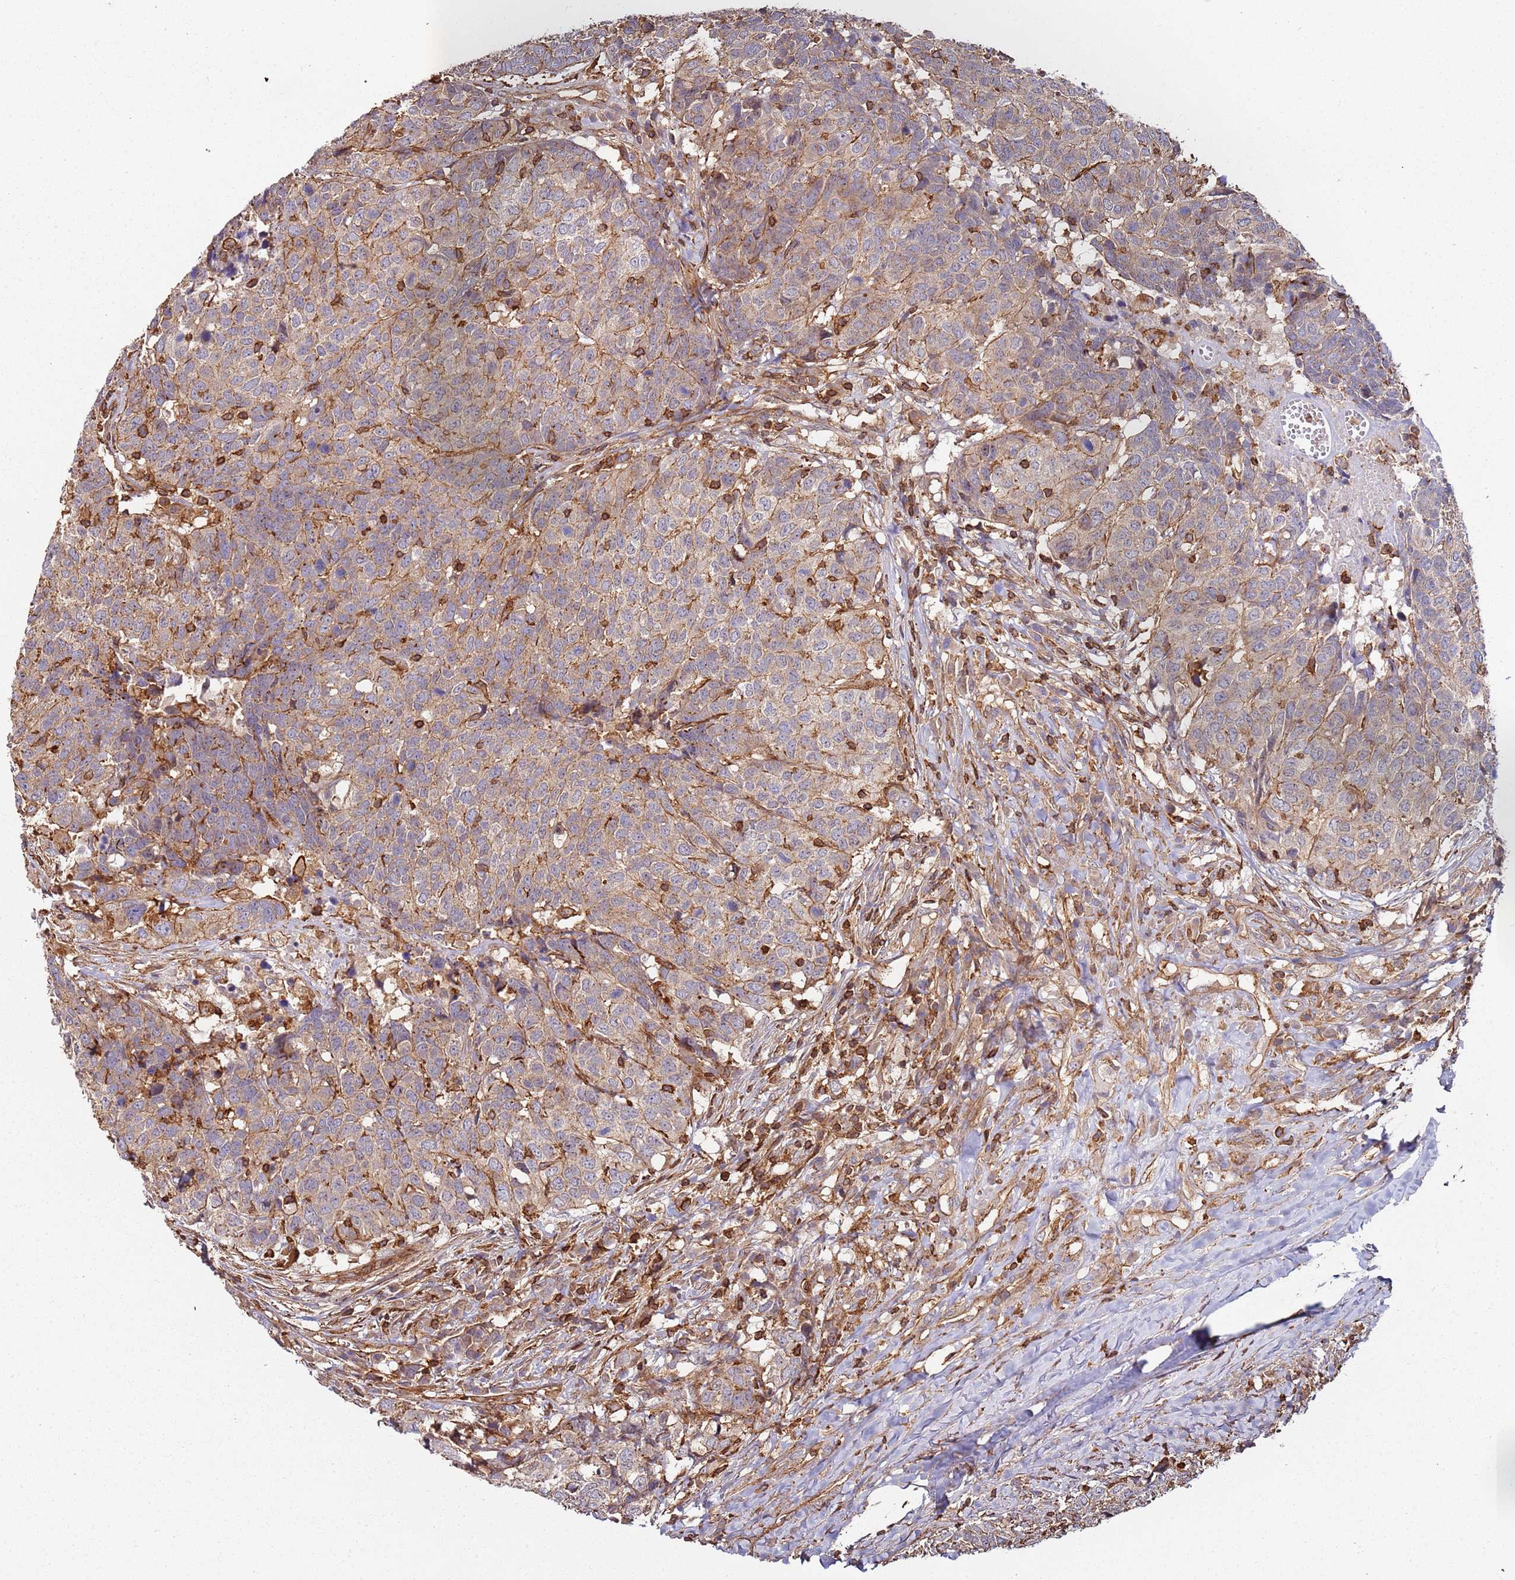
{"staining": {"intensity": "weak", "quantity": "25%-75%", "location": "cytoplasmic/membranous"}, "tissue": "head and neck cancer", "cell_type": "Tumor cells", "image_type": "cancer", "snomed": [{"axis": "morphology", "description": "Normal tissue, NOS"}, {"axis": "morphology", "description": "Squamous cell carcinoma, NOS"}, {"axis": "topography", "description": "Skeletal muscle"}, {"axis": "topography", "description": "Vascular tissue"}, {"axis": "topography", "description": "Peripheral nerve tissue"}, {"axis": "topography", "description": "Head-Neck"}], "caption": "Immunohistochemical staining of human squamous cell carcinoma (head and neck) shows low levels of weak cytoplasmic/membranous positivity in about 25%-75% of tumor cells. The staining was performed using DAB, with brown indicating positive protein expression. Nuclei are stained blue with hematoxylin.", "gene": "CYP2U1", "patient": {"sex": "male", "age": 66}}